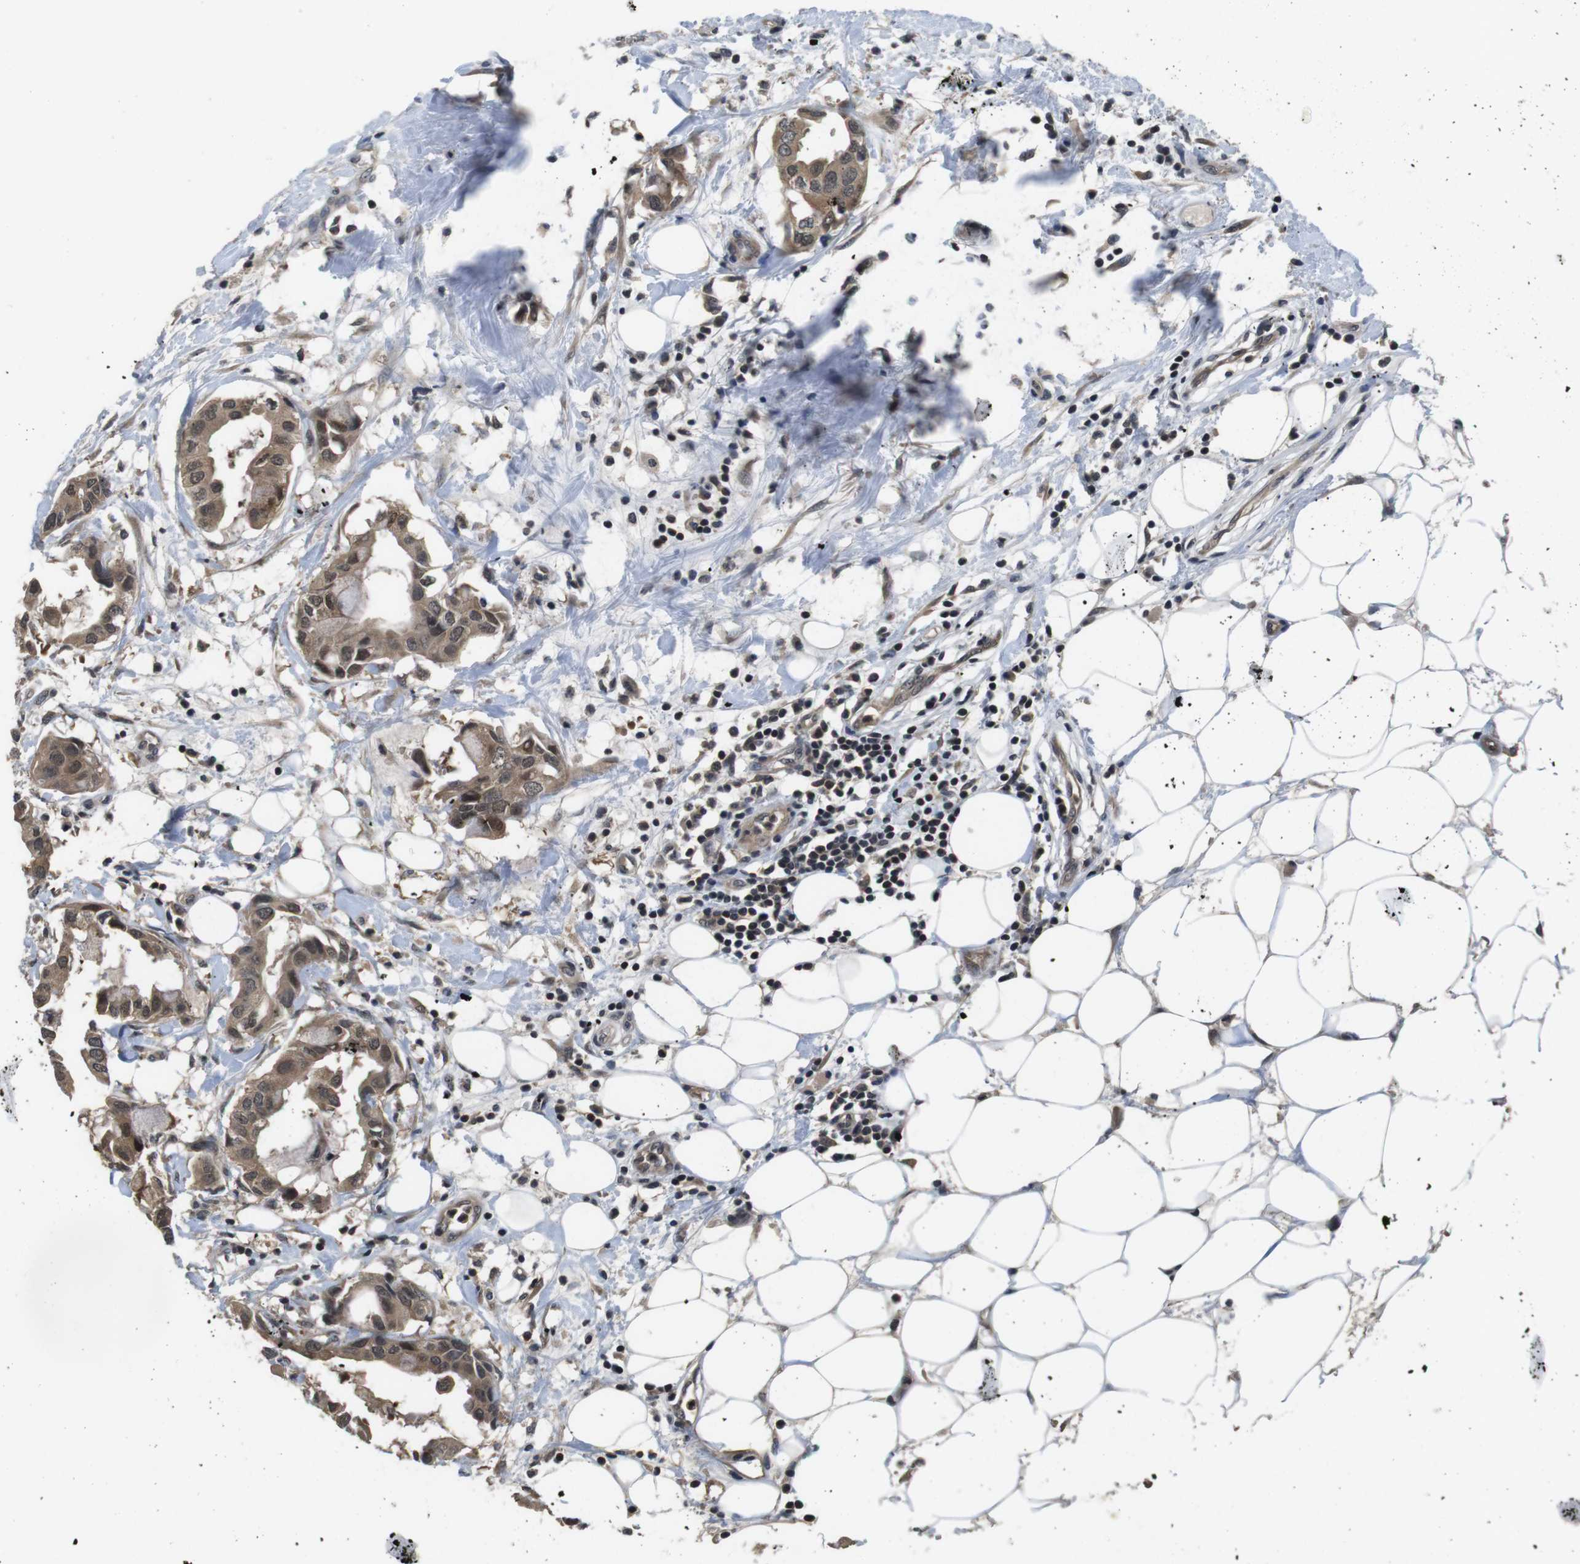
{"staining": {"intensity": "weak", "quantity": ">75%", "location": "cytoplasmic/membranous,nuclear"}, "tissue": "breast cancer", "cell_type": "Tumor cells", "image_type": "cancer", "snomed": [{"axis": "morphology", "description": "Duct carcinoma"}, {"axis": "topography", "description": "Breast"}], "caption": "Brown immunohistochemical staining in human breast cancer displays weak cytoplasmic/membranous and nuclear expression in about >75% of tumor cells.", "gene": "FADD", "patient": {"sex": "female", "age": 40}}